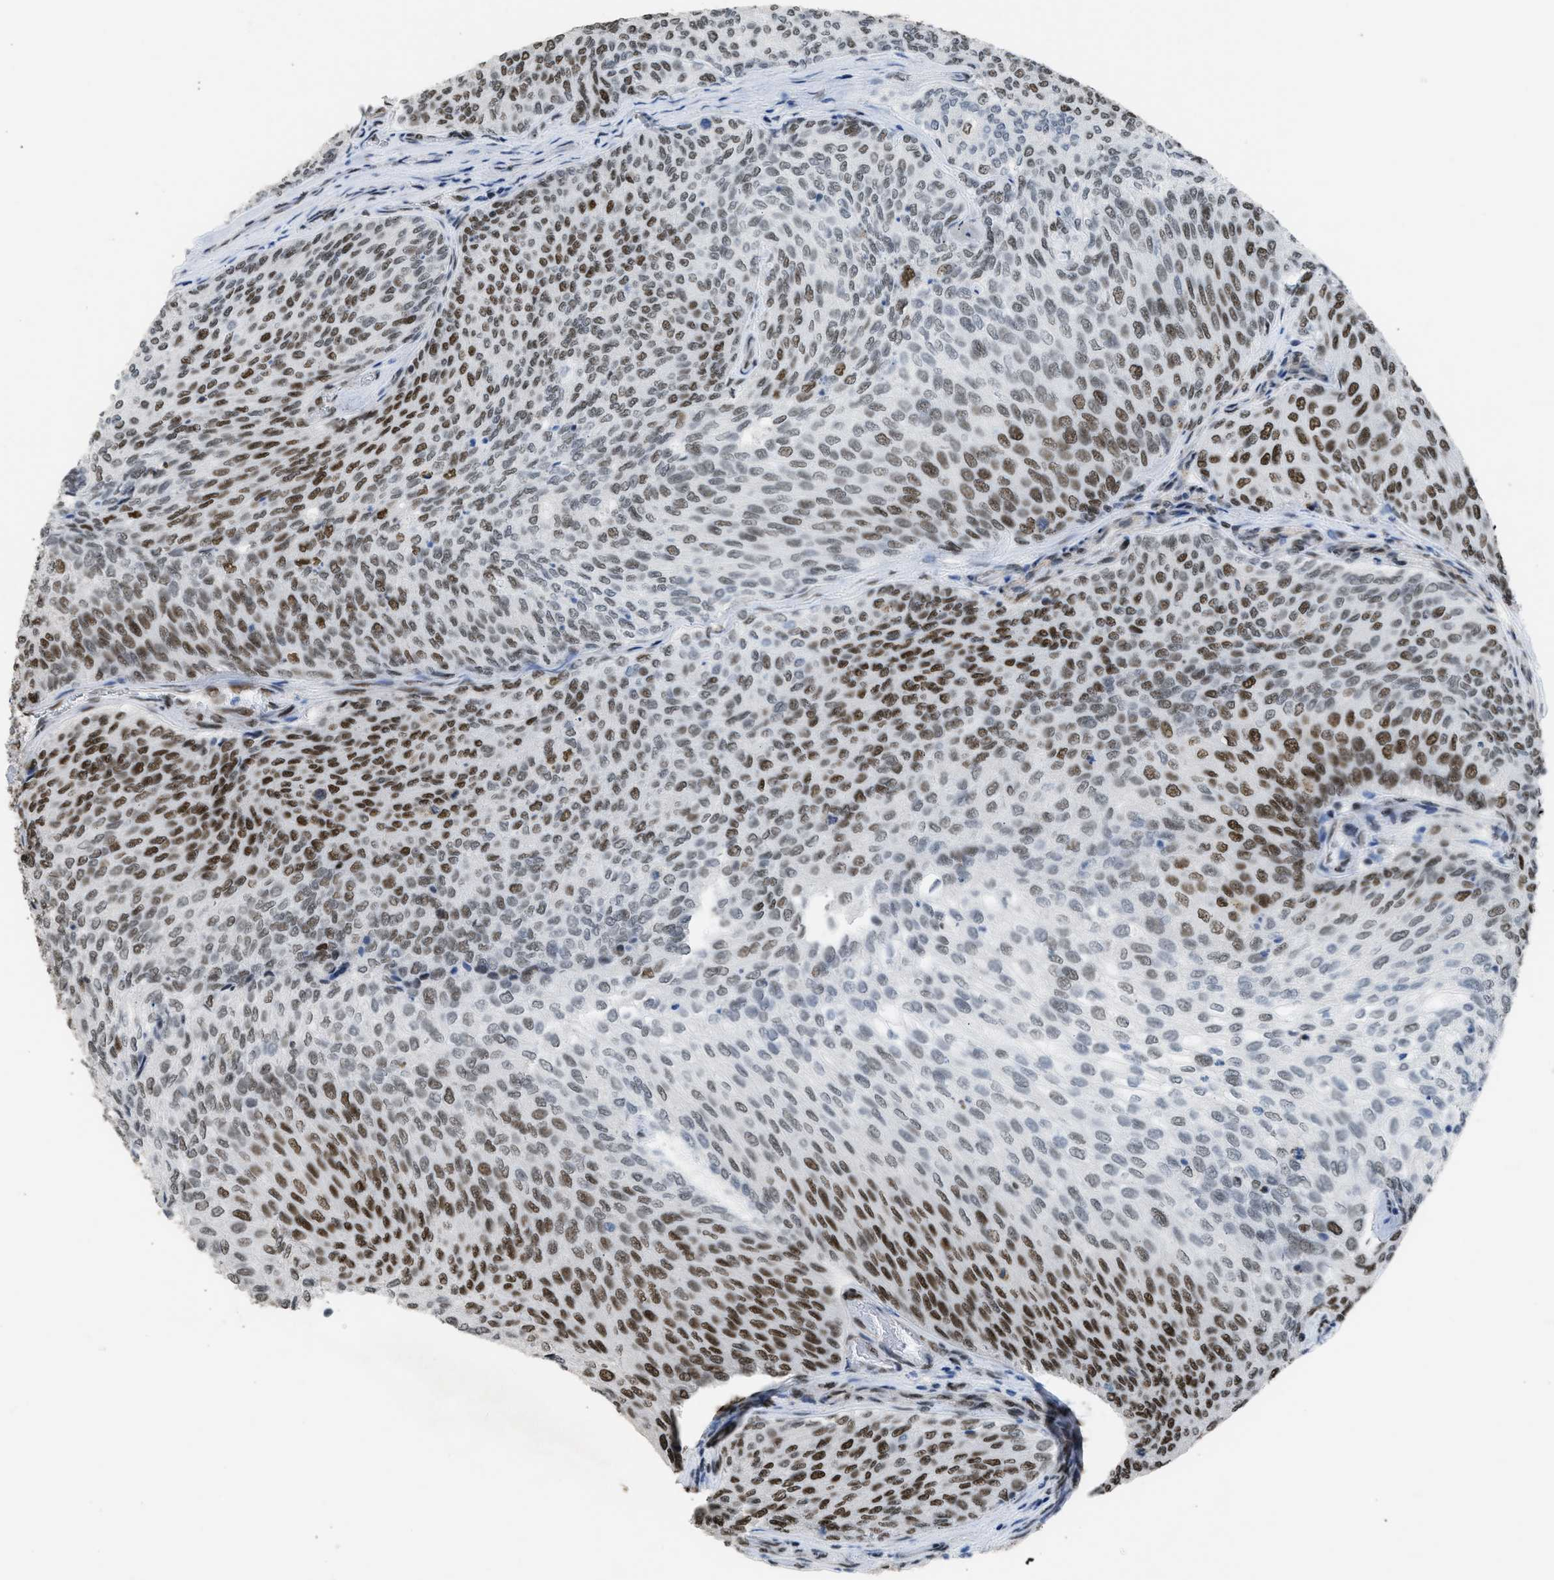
{"staining": {"intensity": "strong", "quantity": "25%-75%", "location": "nuclear"}, "tissue": "urothelial cancer", "cell_type": "Tumor cells", "image_type": "cancer", "snomed": [{"axis": "morphology", "description": "Urothelial carcinoma, Low grade"}, {"axis": "topography", "description": "Urinary bladder"}], "caption": "This image demonstrates IHC staining of urothelial cancer, with high strong nuclear positivity in approximately 25%-75% of tumor cells.", "gene": "SCAF4", "patient": {"sex": "female", "age": 79}}